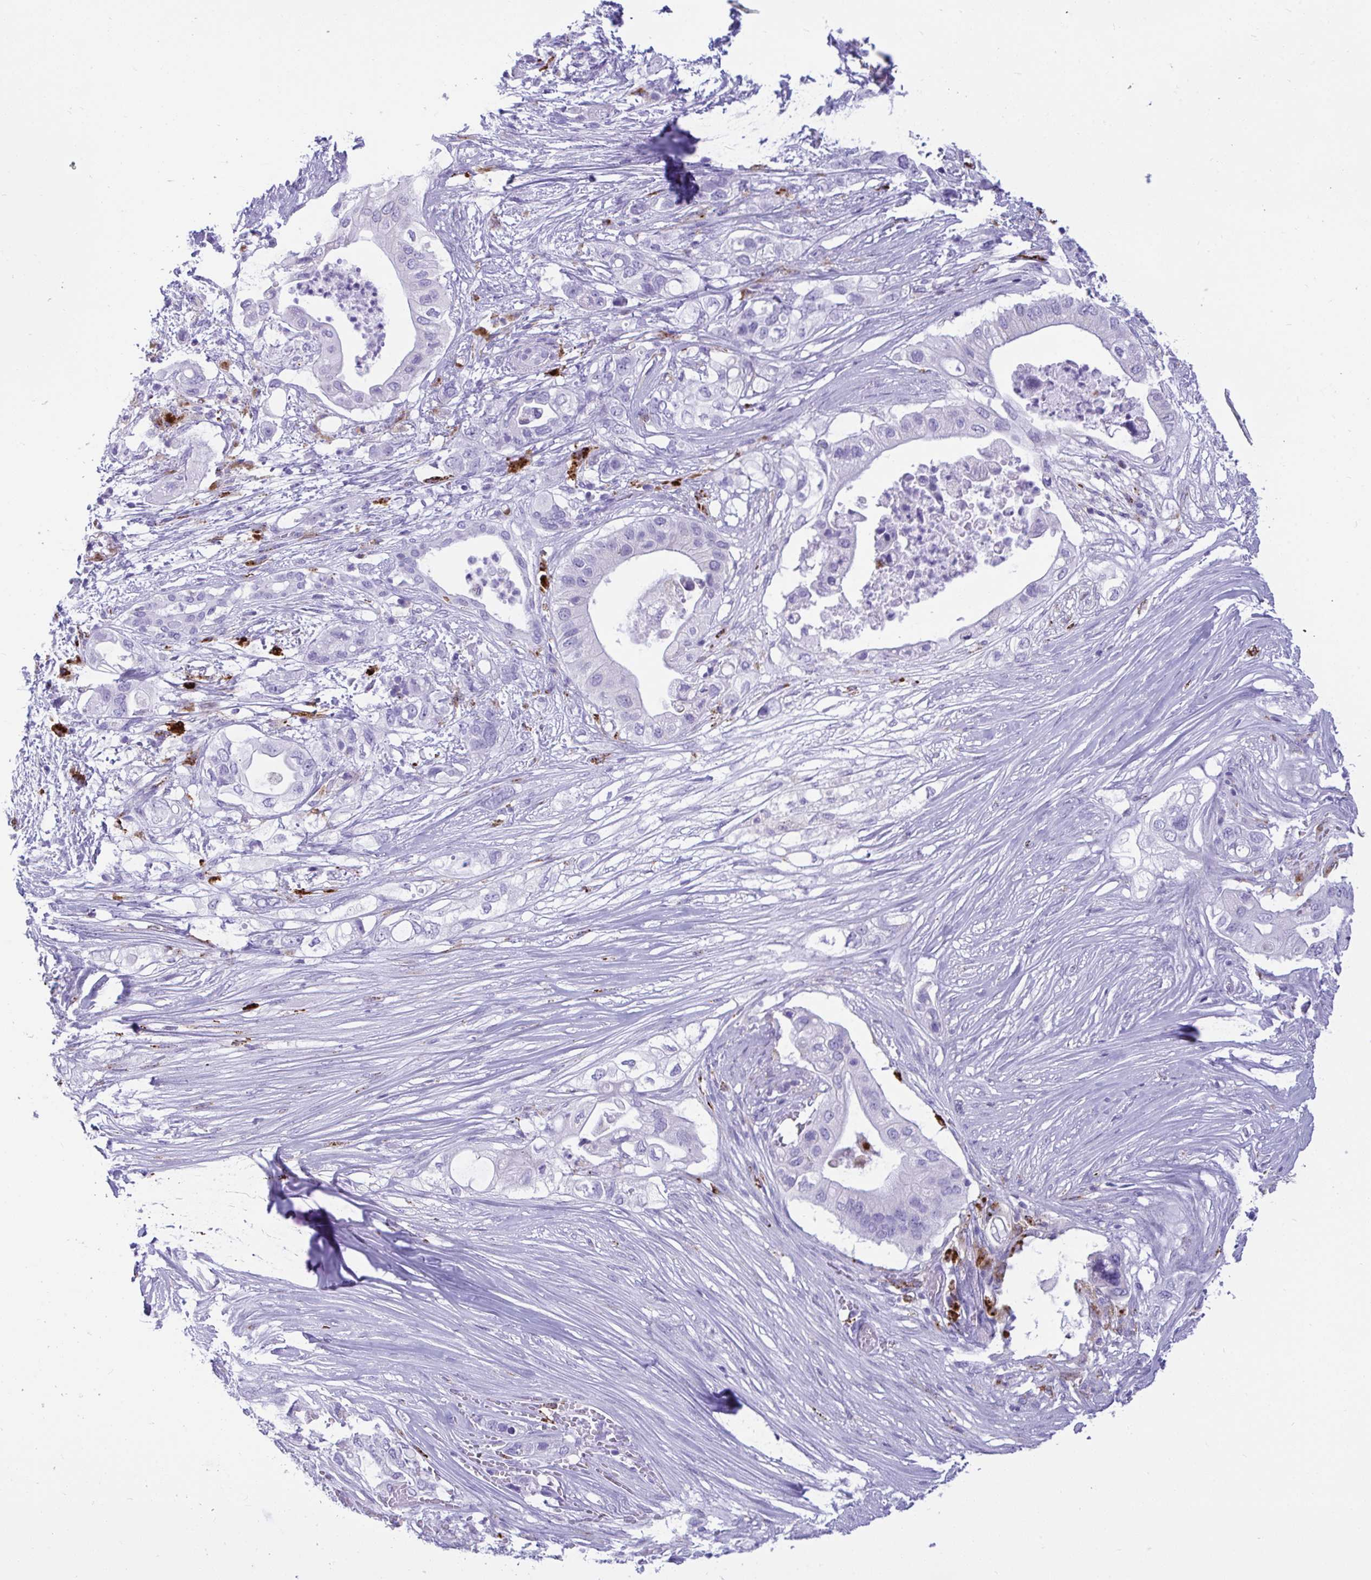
{"staining": {"intensity": "negative", "quantity": "none", "location": "none"}, "tissue": "pancreatic cancer", "cell_type": "Tumor cells", "image_type": "cancer", "snomed": [{"axis": "morphology", "description": "Adenocarcinoma, NOS"}, {"axis": "topography", "description": "Pancreas"}], "caption": "There is no significant expression in tumor cells of pancreatic cancer (adenocarcinoma). (DAB IHC with hematoxylin counter stain).", "gene": "CPVL", "patient": {"sex": "female", "age": 72}}